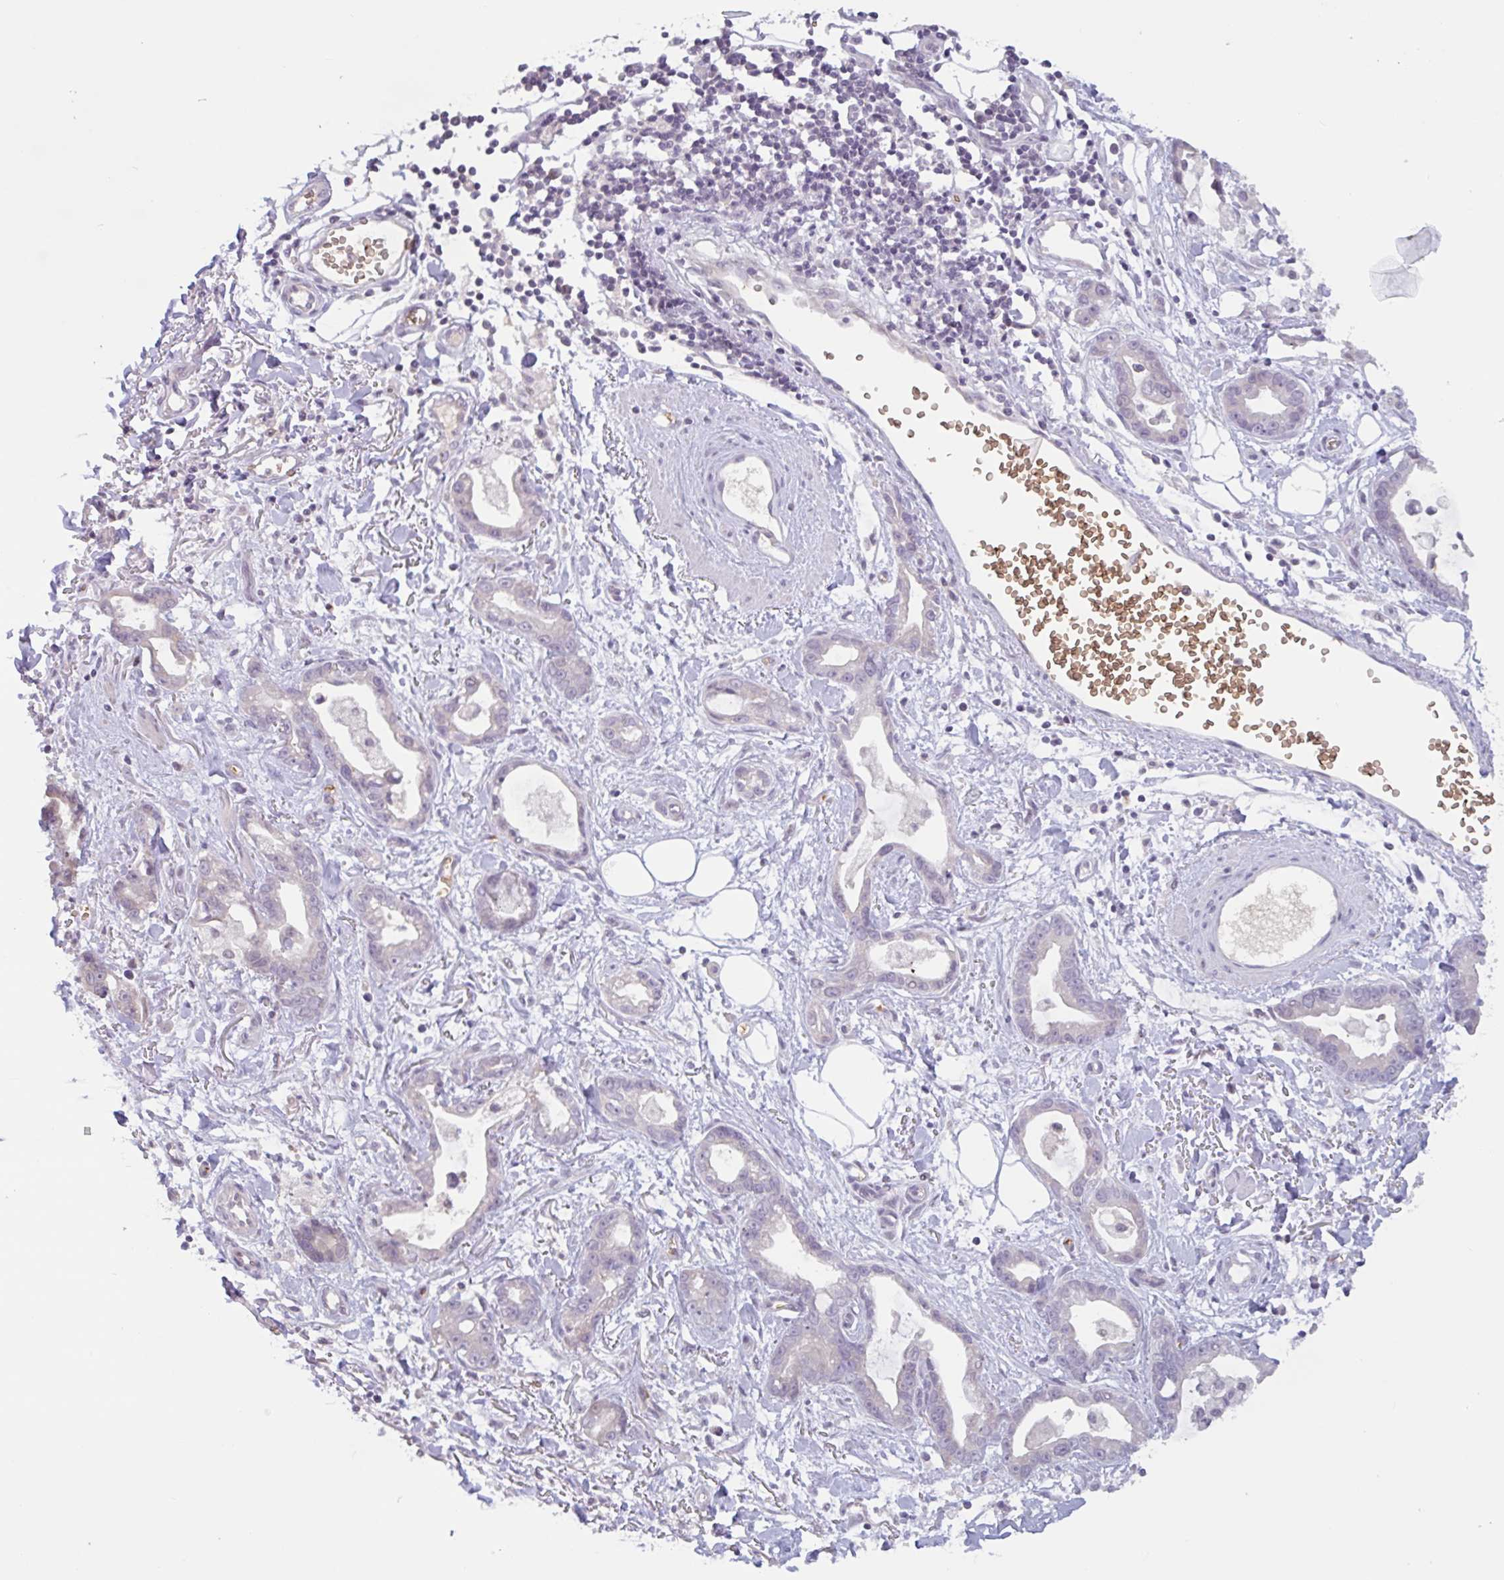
{"staining": {"intensity": "negative", "quantity": "none", "location": "none"}, "tissue": "stomach cancer", "cell_type": "Tumor cells", "image_type": "cancer", "snomed": [{"axis": "morphology", "description": "Adenocarcinoma, NOS"}, {"axis": "topography", "description": "Stomach"}], "caption": "Immunohistochemical staining of adenocarcinoma (stomach) shows no significant expression in tumor cells.", "gene": "RHAG", "patient": {"sex": "male", "age": 55}}